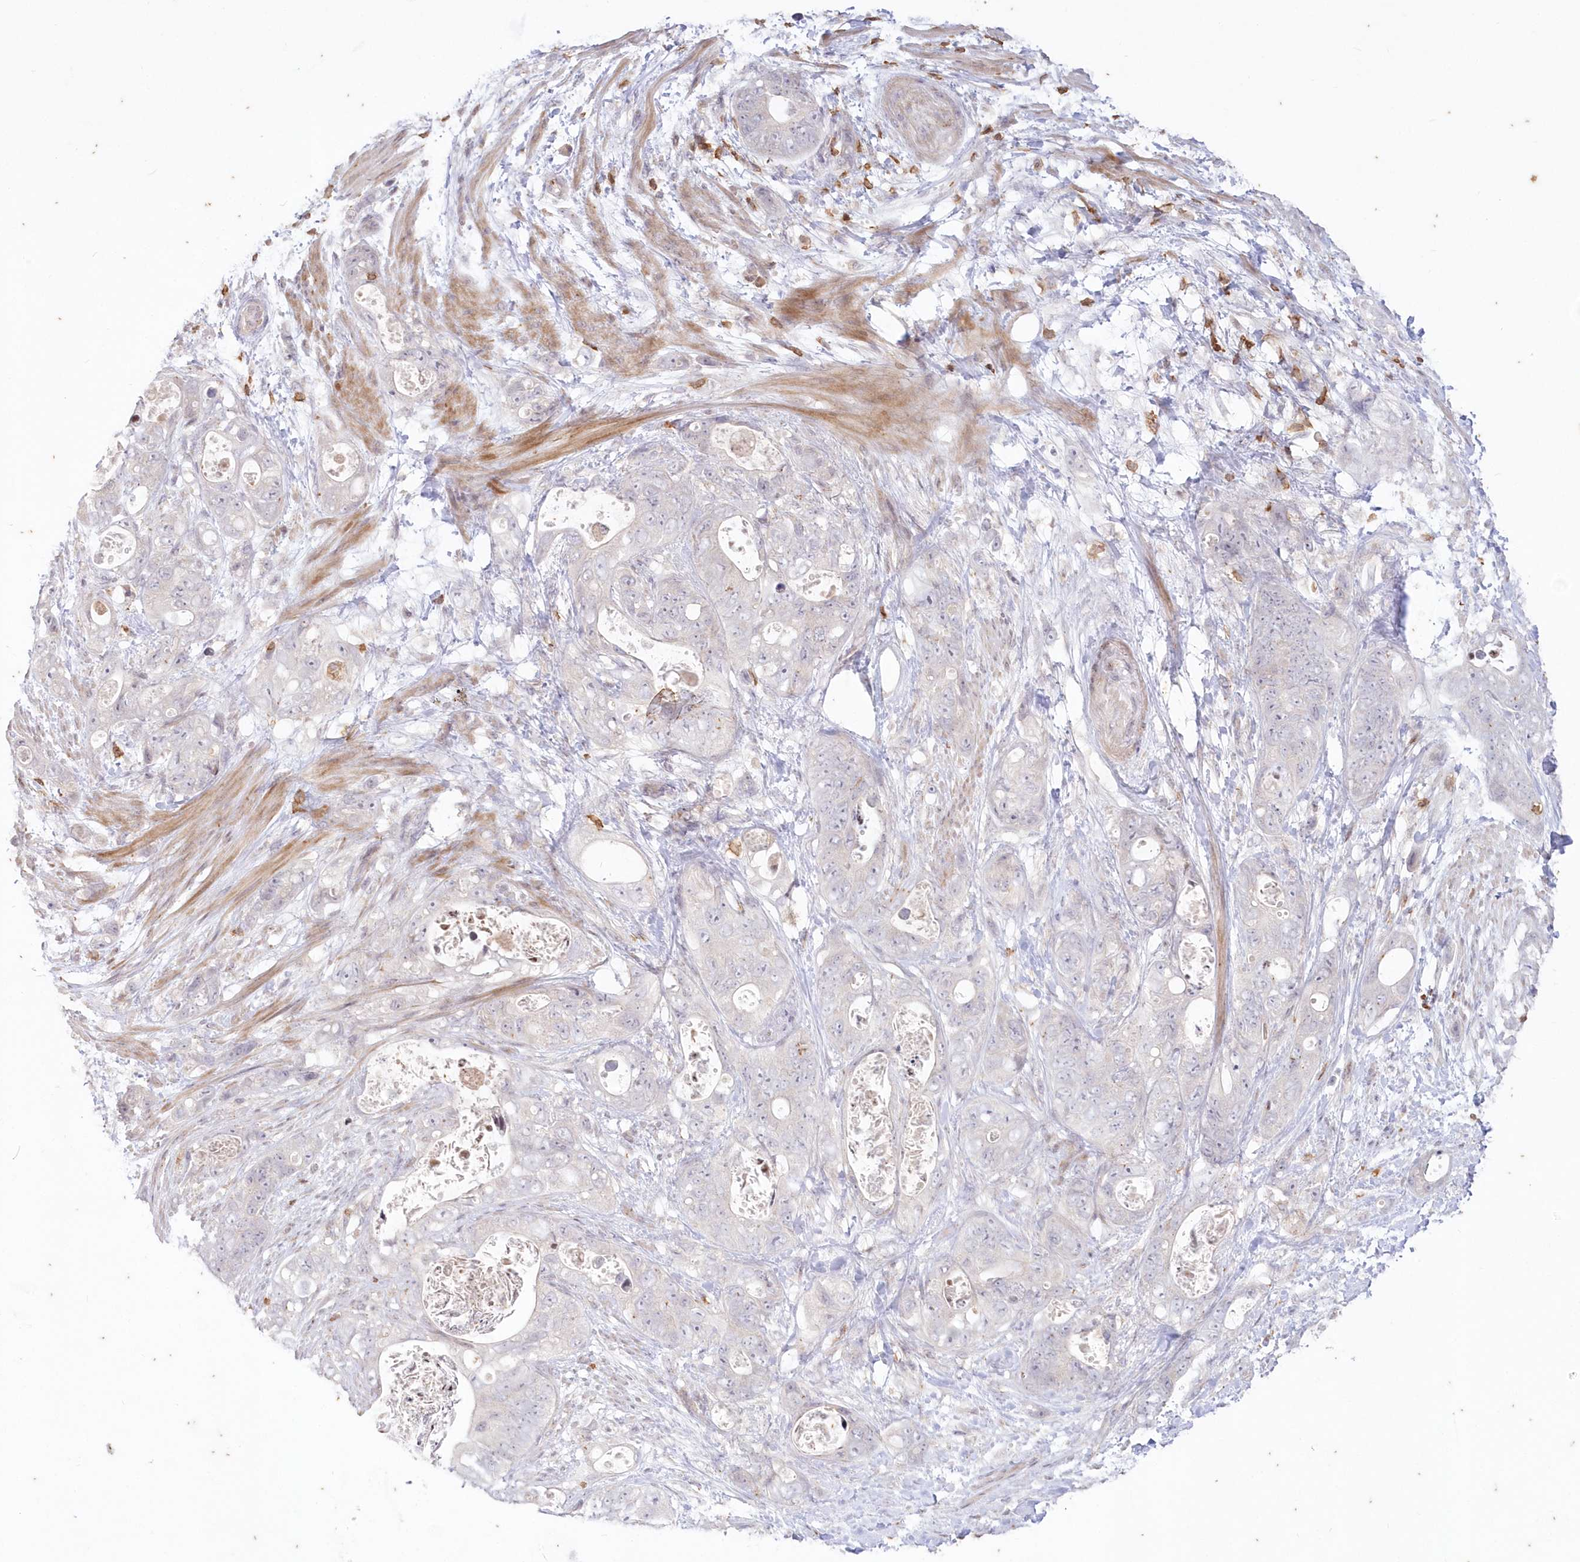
{"staining": {"intensity": "negative", "quantity": "none", "location": "none"}, "tissue": "stomach cancer", "cell_type": "Tumor cells", "image_type": "cancer", "snomed": [{"axis": "morphology", "description": "Adenocarcinoma, NOS"}, {"axis": "topography", "description": "Stomach"}], "caption": "Immunohistochemical staining of stomach adenocarcinoma reveals no significant positivity in tumor cells. (DAB (3,3'-diaminobenzidine) immunohistochemistry (IHC) with hematoxylin counter stain).", "gene": "MTMR3", "patient": {"sex": "female", "age": 89}}